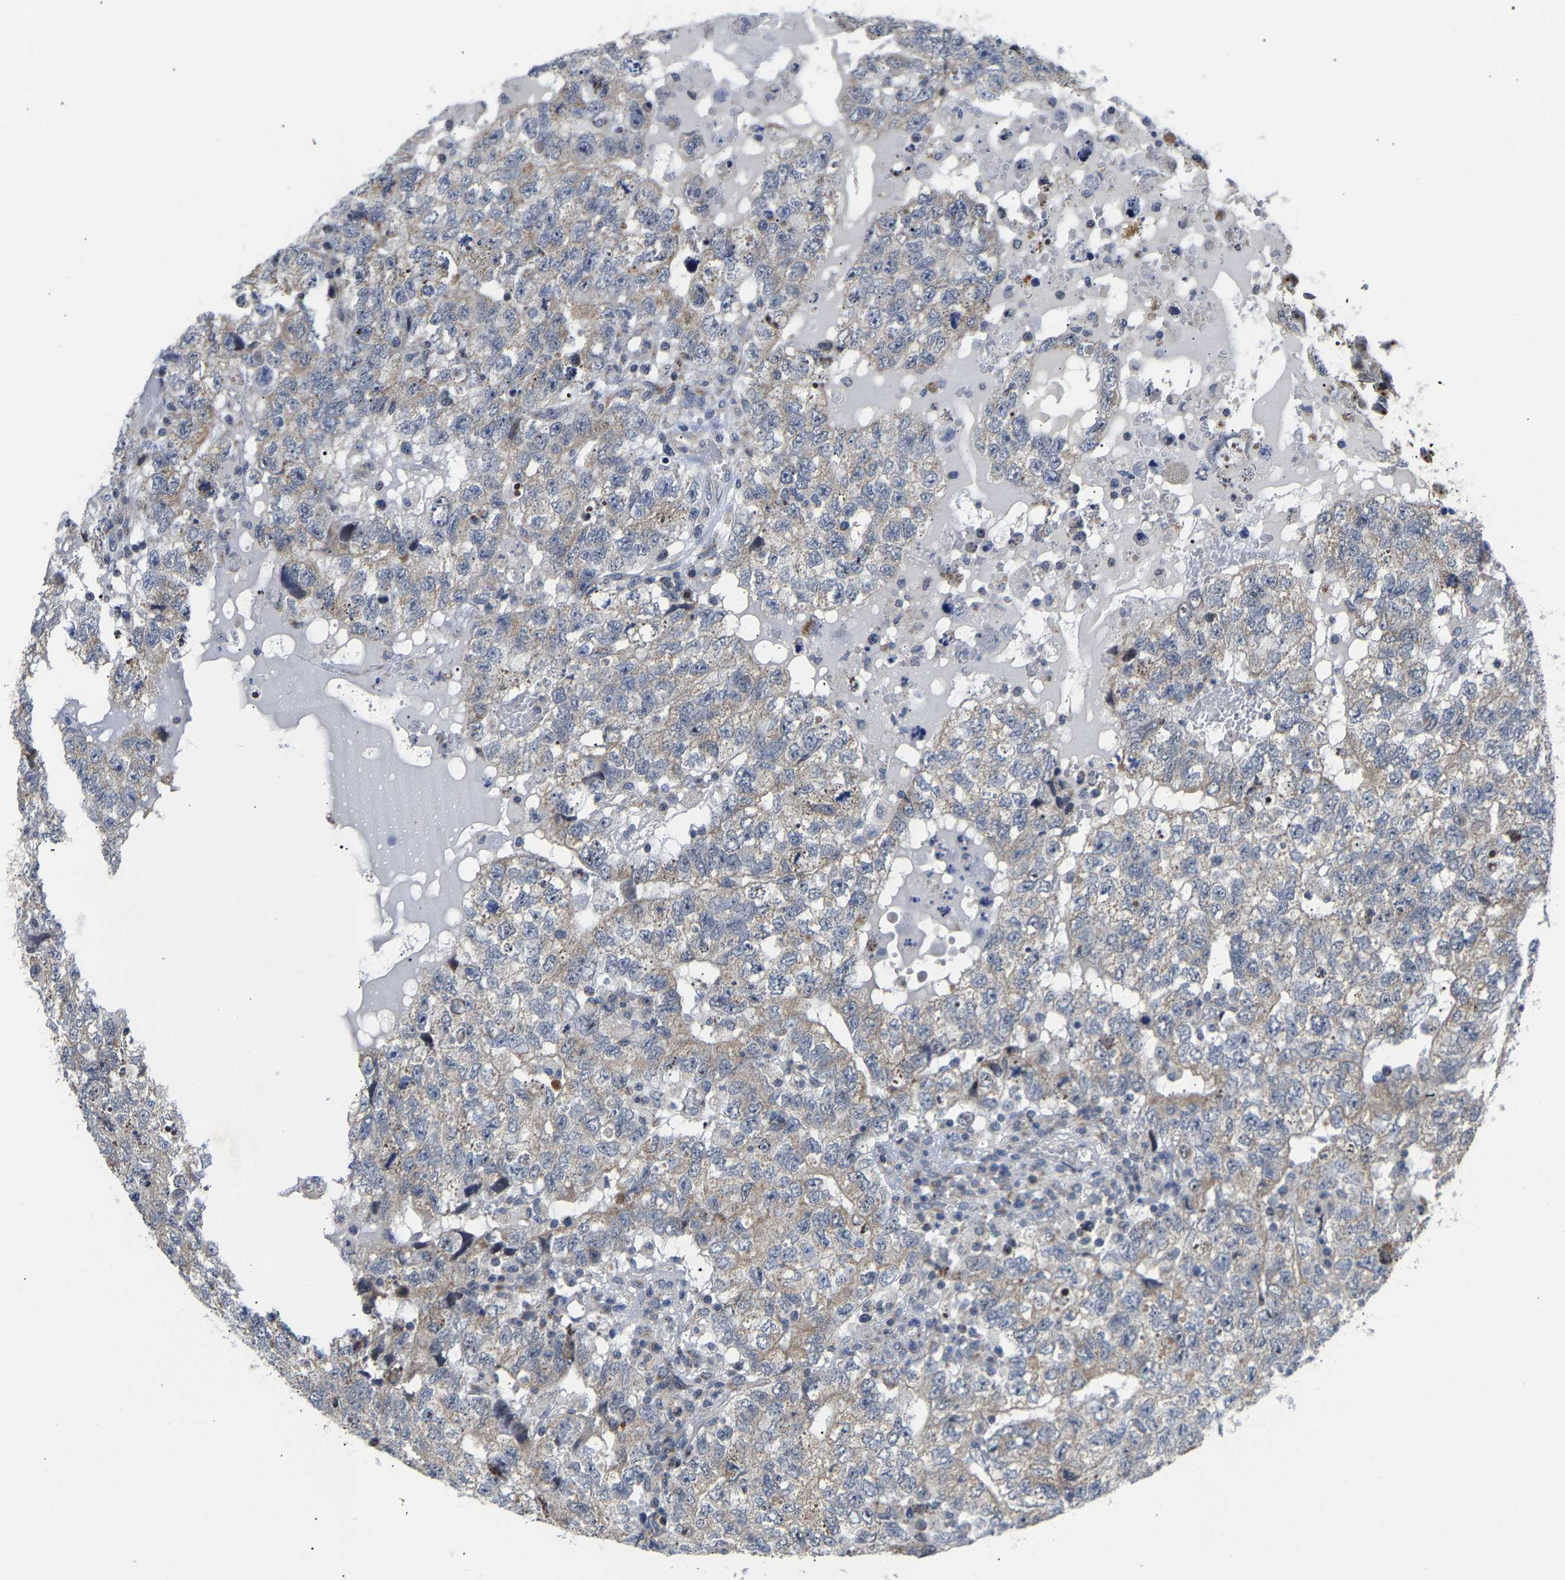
{"staining": {"intensity": "weak", "quantity": "<25%", "location": "cytoplasmic/membranous"}, "tissue": "testis cancer", "cell_type": "Tumor cells", "image_type": "cancer", "snomed": [{"axis": "morphology", "description": "Carcinoma, Embryonal, NOS"}, {"axis": "topography", "description": "Testis"}], "caption": "Testis cancer (embryonal carcinoma) was stained to show a protein in brown. There is no significant positivity in tumor cells. The staining is performed using DAB (3,3'-diaminobenzidine) brown chromogen with nuclei counter-stained in using hematoxylin.", "gene": "PCNT", "patient": {"sex": "male", "age": 36}}